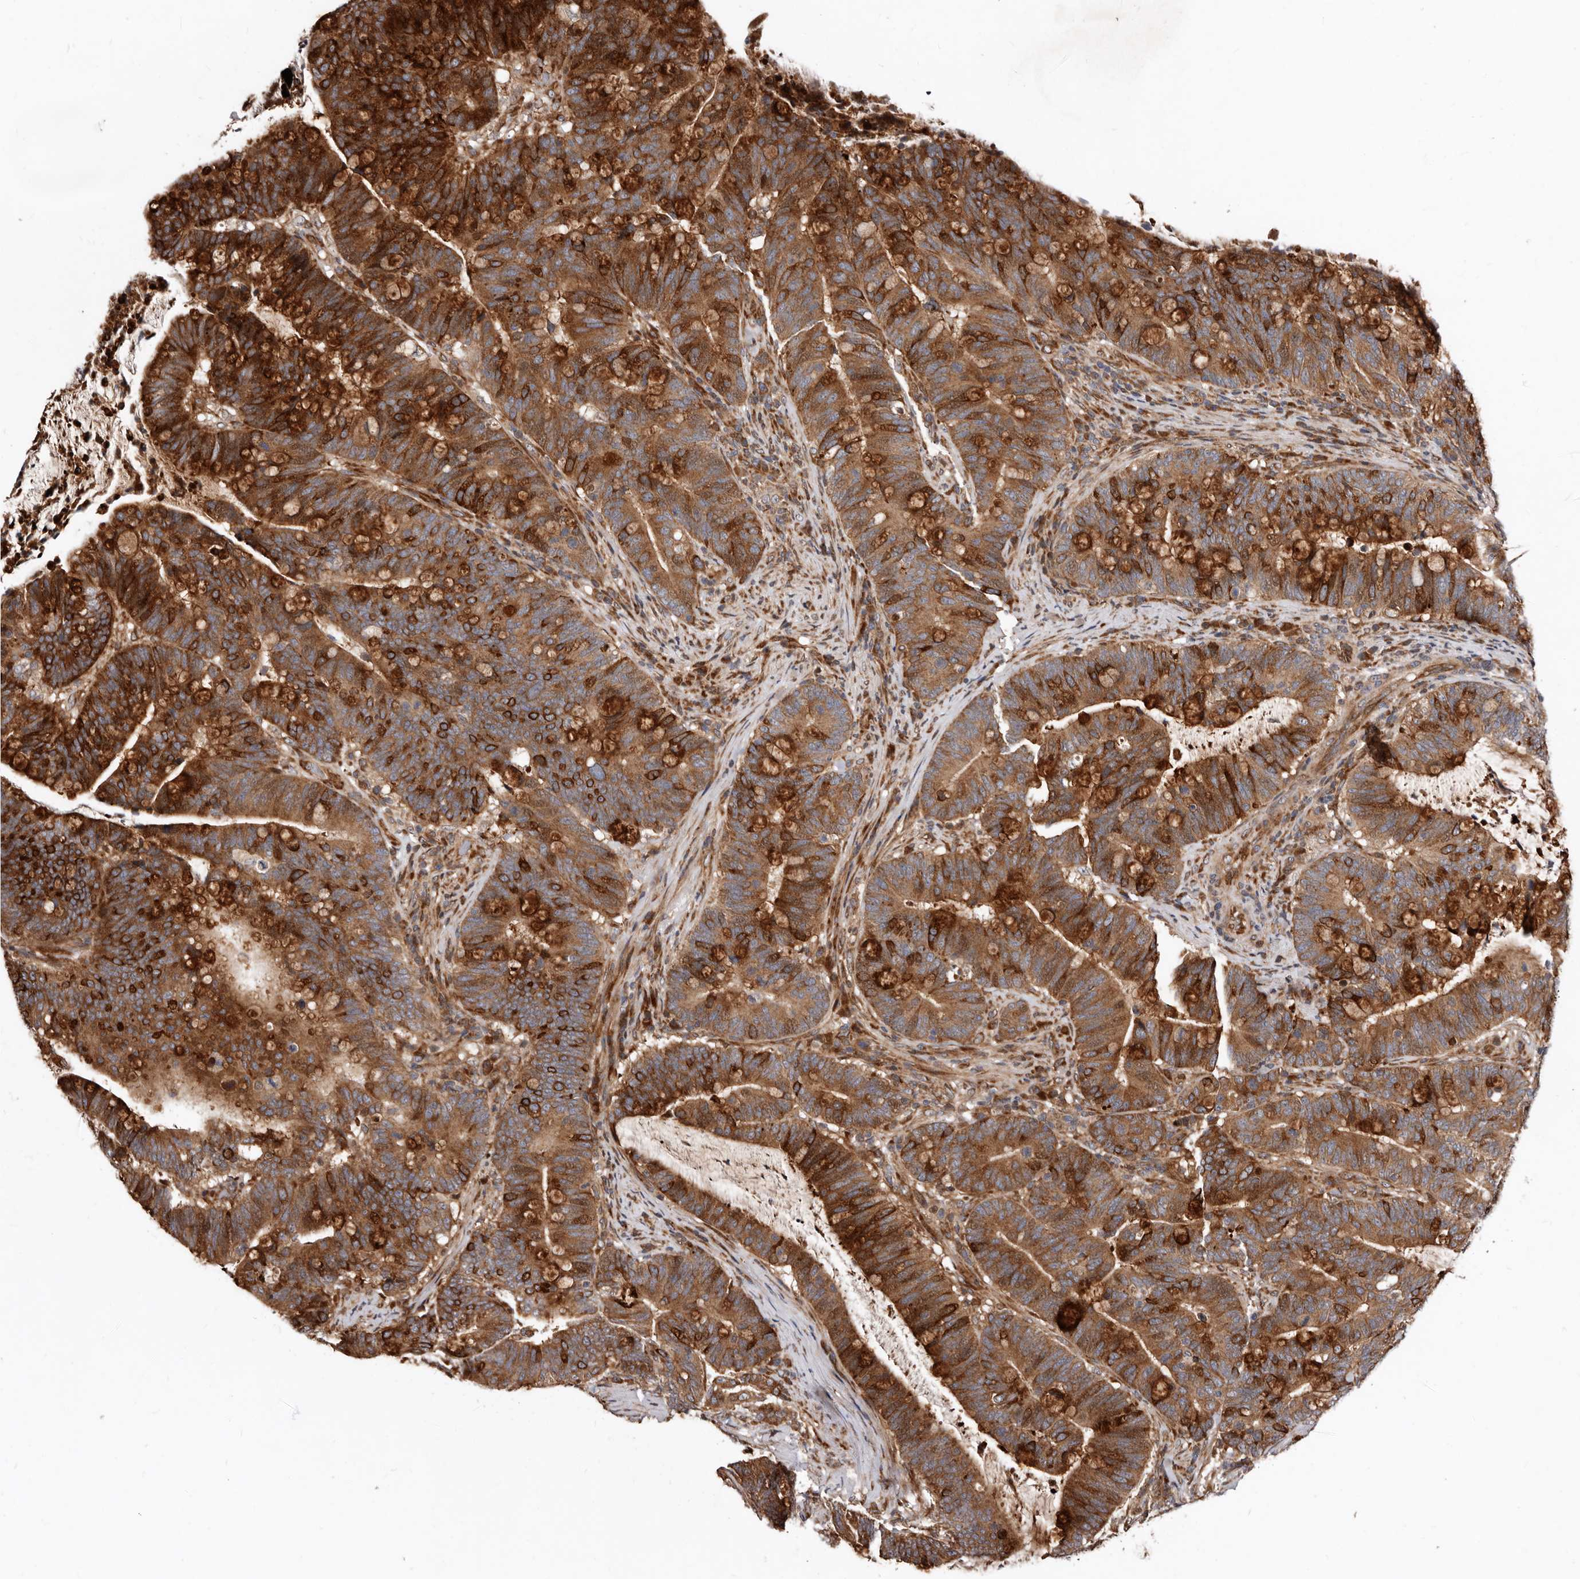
{"staining": {"intensity": "strong", "quantity": ">75%", "location": "cytoplasmic/membranous"}, "tissue": "colorectal cancer", "cell_type": "Tumor cells", "image_type": "cancer", "snomed": [{"axis": "morphology", "description": "Adenocarcinoma, NOS"}, {"axis": "topography", "description": "Colon"}], "caption": "Colorectal adenocarcinoma stained with a protein marker displays strong staining in tumor cells.", "gene": "WEE2", "patient": {"sex": "female", "age": 66}}